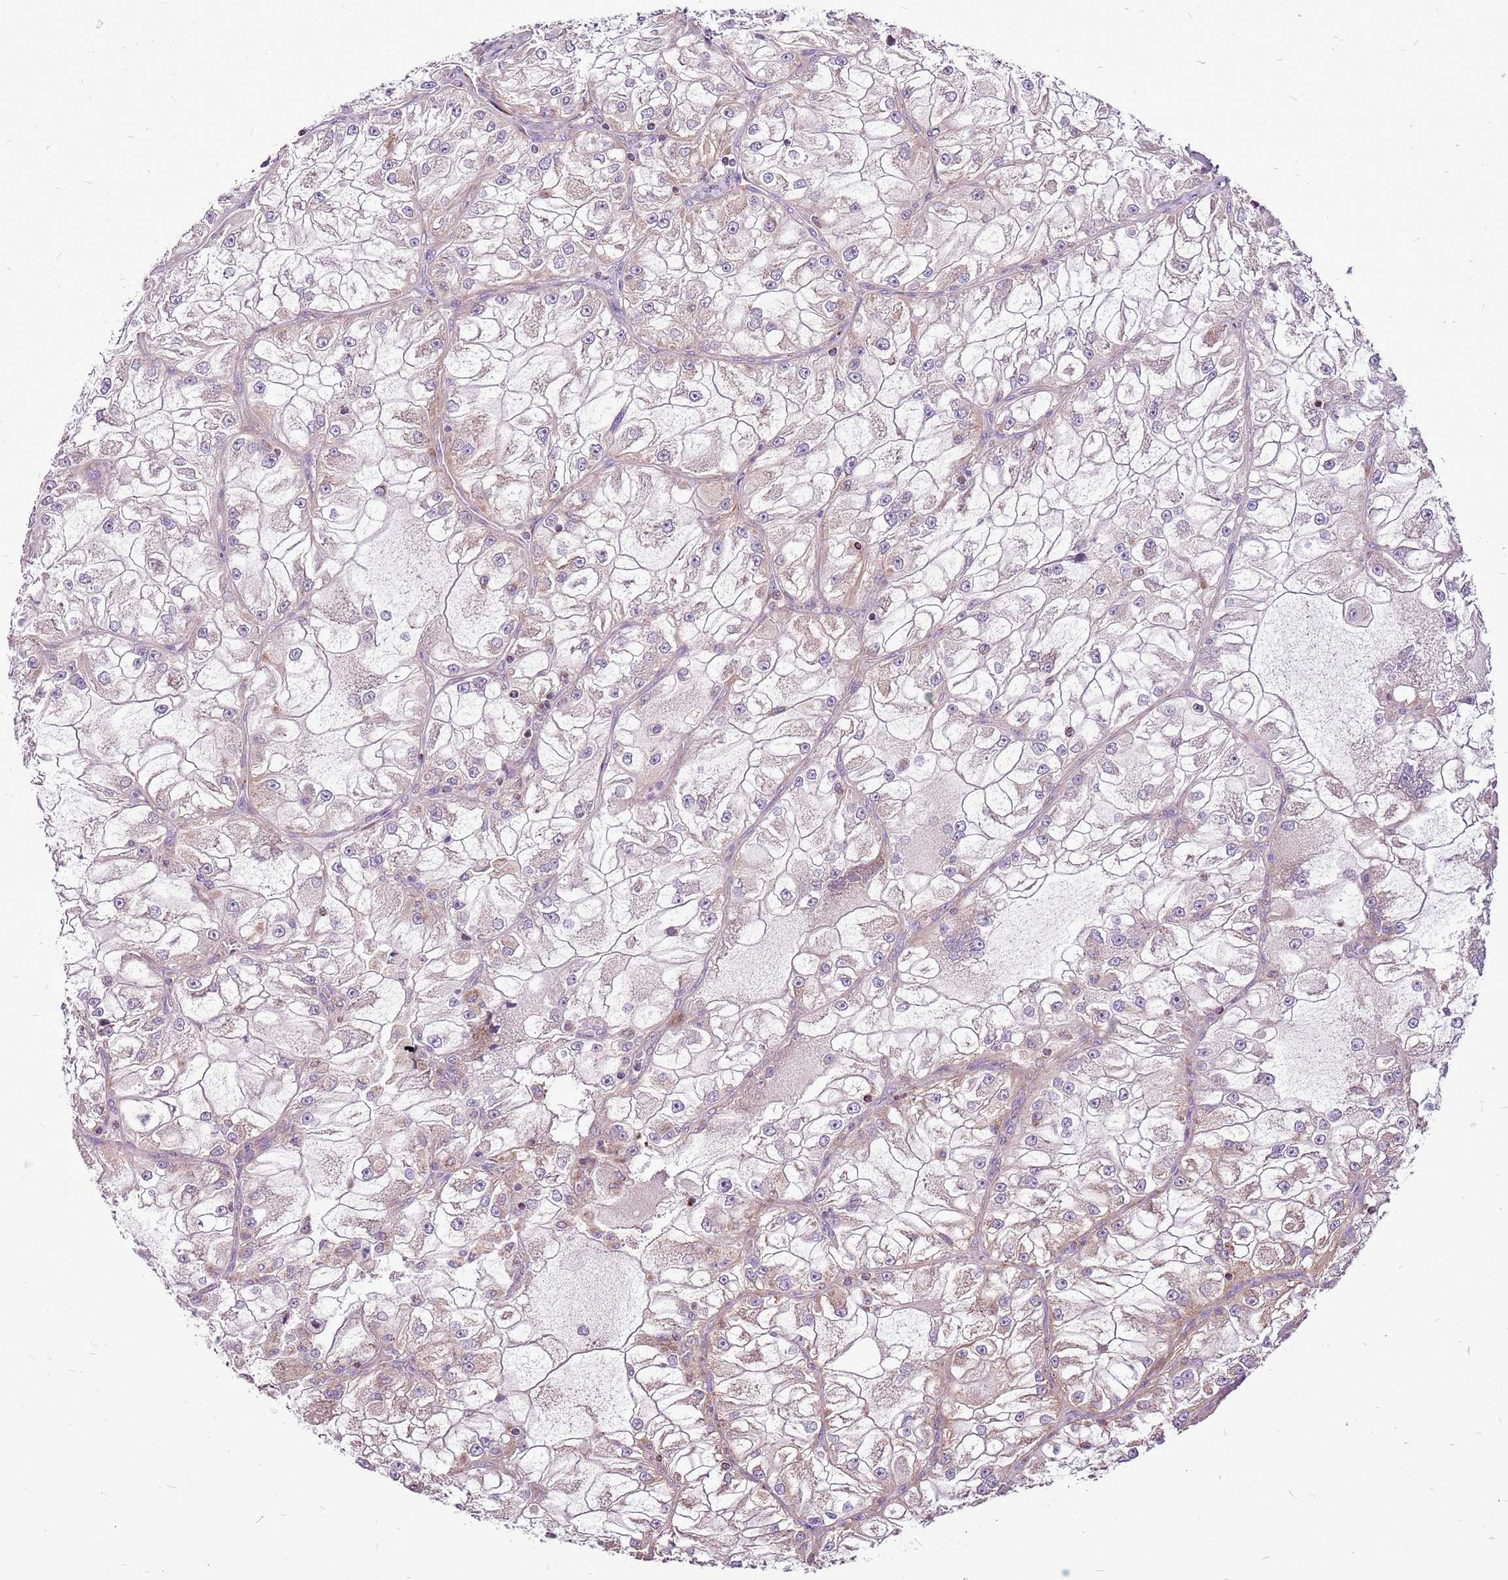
{"staining": {"intensity": "moderate", "quantity": "<25%", "location": "cytoplasmic/membranous"}, "tissue": "renal cancer", "cell_type": "Tumor cells", "image_type": "cancer", "snomed": [{"axis": "morphology", "description": "Adenocarcinoma, NOS"}, {"axis": "topography", "description": "Kidney"}], "caption": "DAB (3,3'-diaminobenzidine) immunohistochemical staining of renal cancer demonstrates moderate cytoplasmic/membranous protein positivity in about <25% of tumor cells. (DAB IHC, brown staining for protein, blue staining for nuclei).", "gene": "GCDH", "patient": {"sex": "female", "age": 72}}